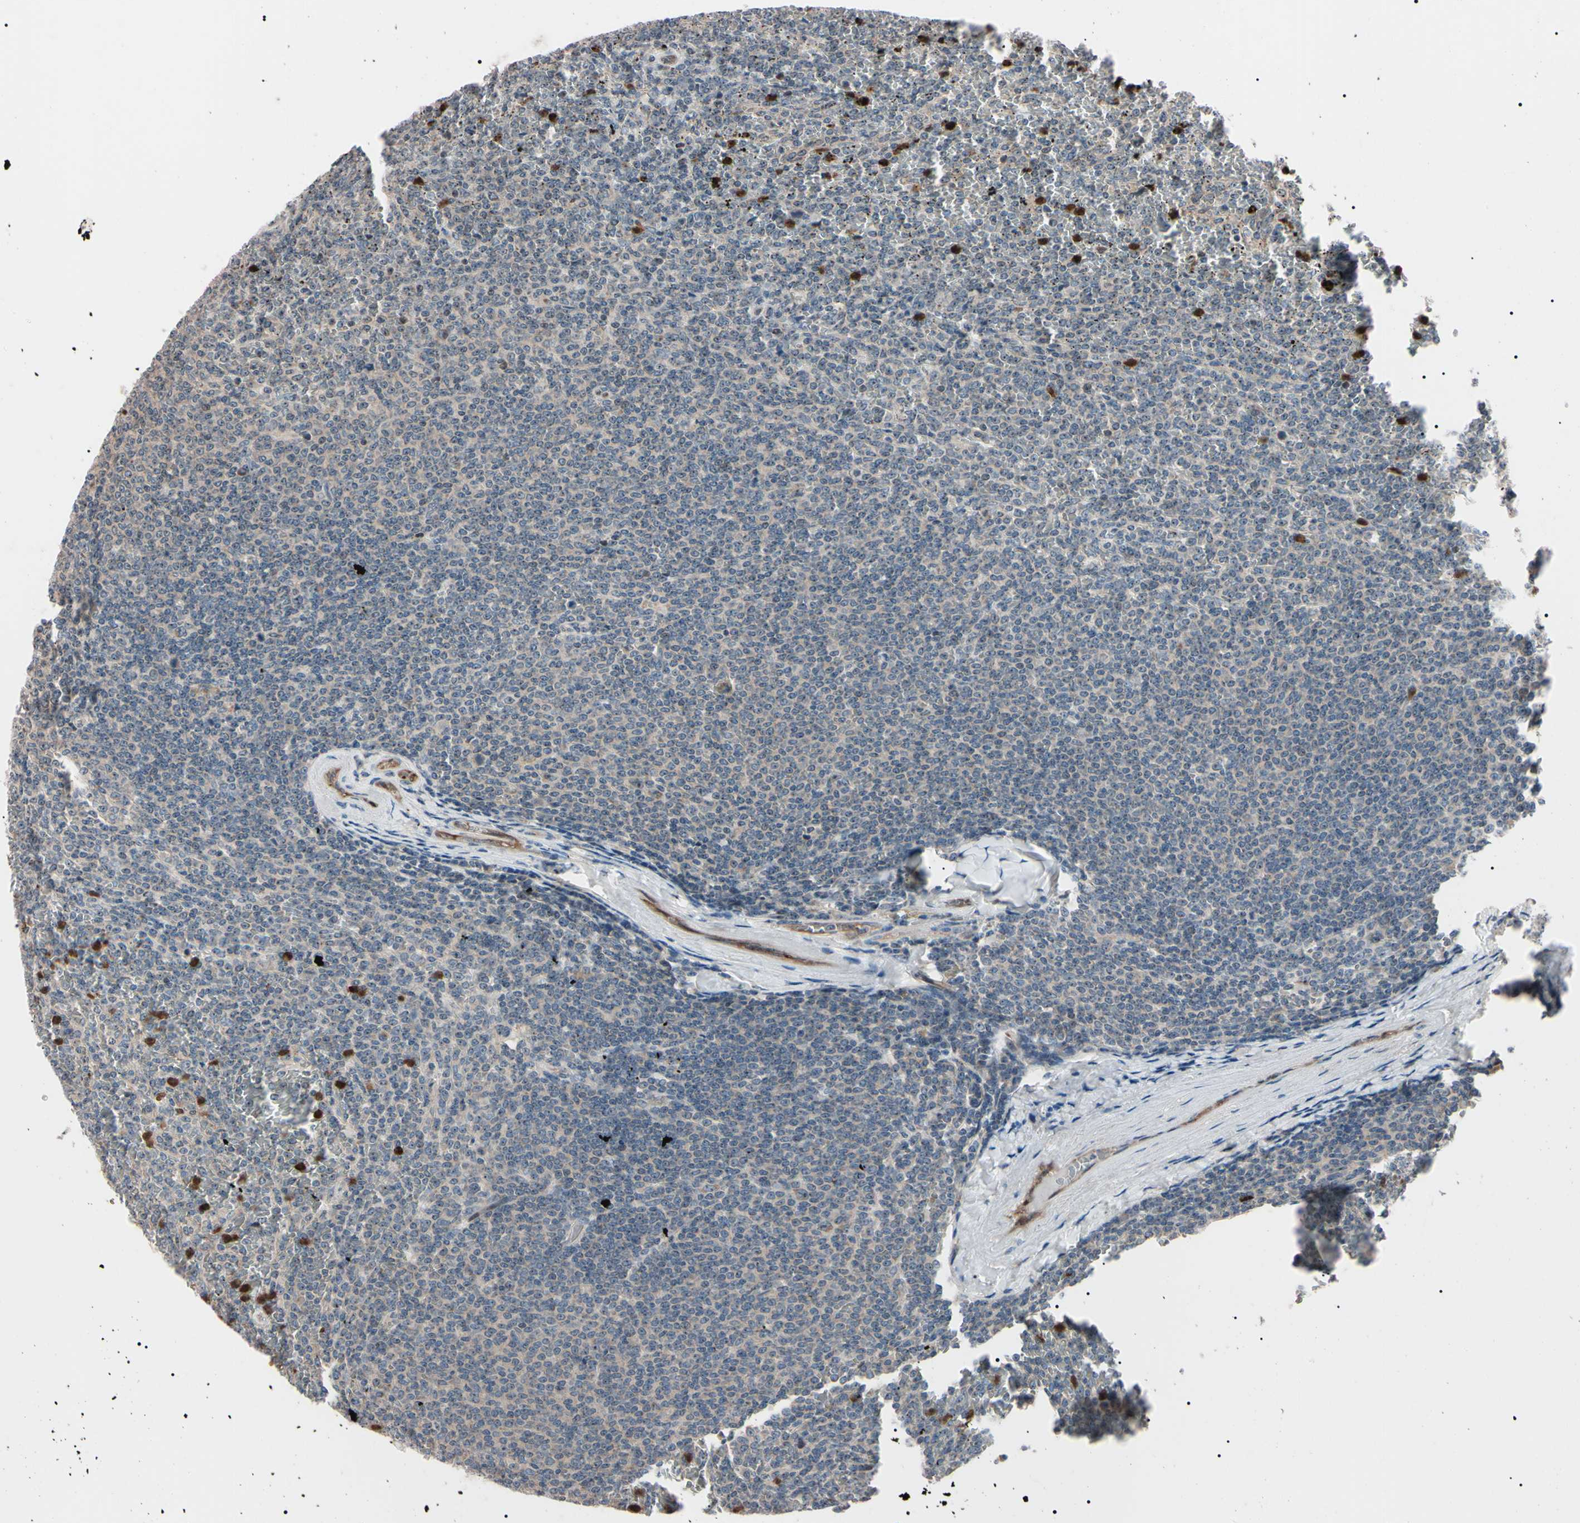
{"staining": {"intensity": "strong", "quantity": "<25%", "location": "cytoplasmic/membranous,nuclear"}, "tissue": "lymphoma", "cell_type": "Tumor cells", "image_type": "cancer", "snomed": [{"axis": "morphology", "description": "Malignant lymphoma, non-Hodgkin's type, Low grade"}, {"axis": "topography", "description": "Spleen"}], "caption": "Protein analysis of malignant lymphoma, non-Hodgkin's type (low-grade) tissue displays strong cytoplasmic/membranous and nuclear positivity in approximately <25% of tumor cells.", "gene": "TRAF5", "patient": {"sex": "female", "age": 77}}